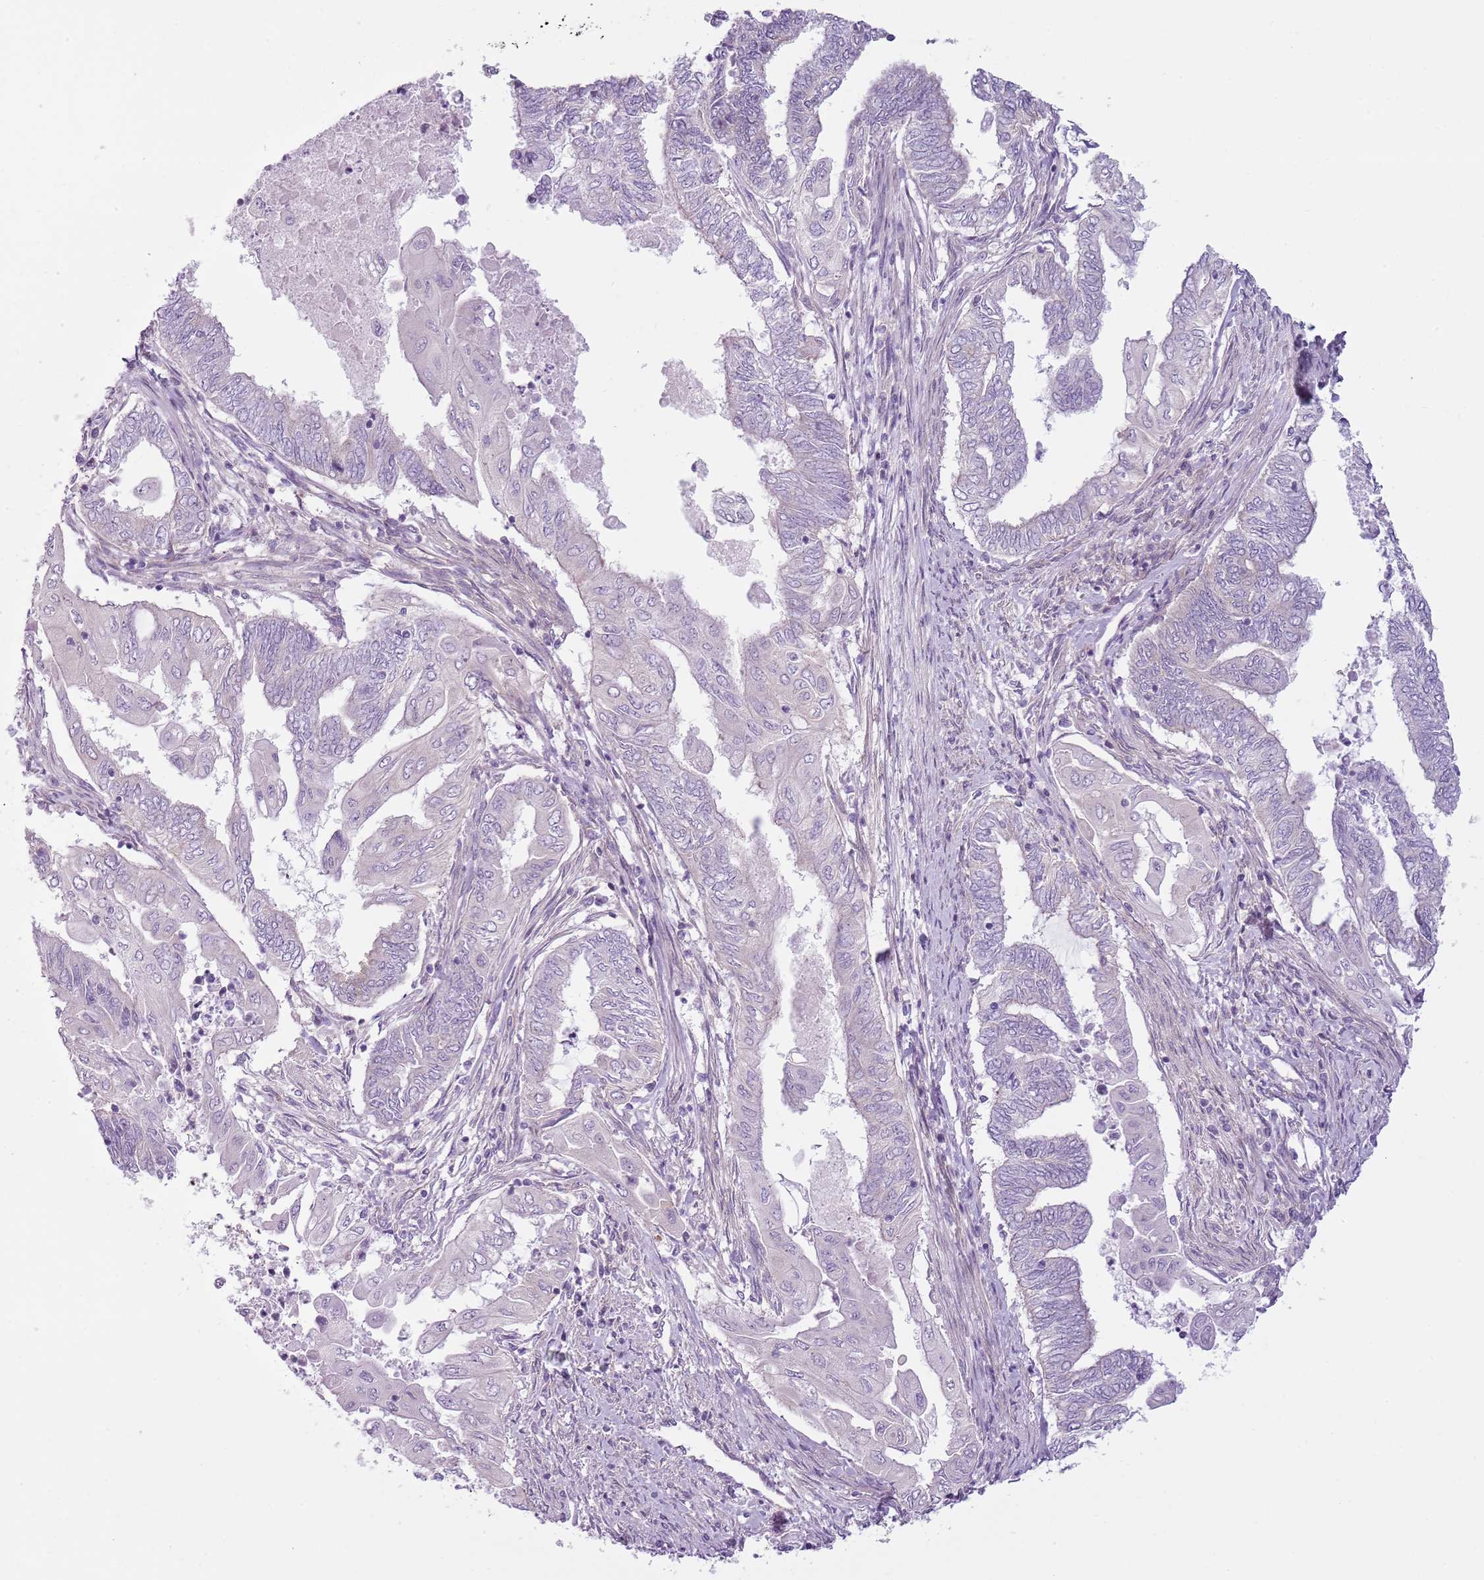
{"staining": {"intensity": "negative", "quantity": "none", "location": "none"}, "tissue": "endometrial cancer", "cell_type": "Tumor cells", "image_type": "cancer", "snomed": [{"axis": "morphology", "description": "Adenocarcinoma, NOS"}, {"axis": "topography", "description": "Uterus"}, {"axis": "topography", "description": "Endometrium"}], "caption": "A histopathology image of human adenocarcinoma (endometrial) is negative for staining in tumor cells. Brightfield microscopy of IHC stained with DAB (3,3'-diaminobenzidine) (brown) and hematoxylin (blue), captured at high magnification.", "gene": "SNX1", "patient": {"sex": "female", "age": 70}}